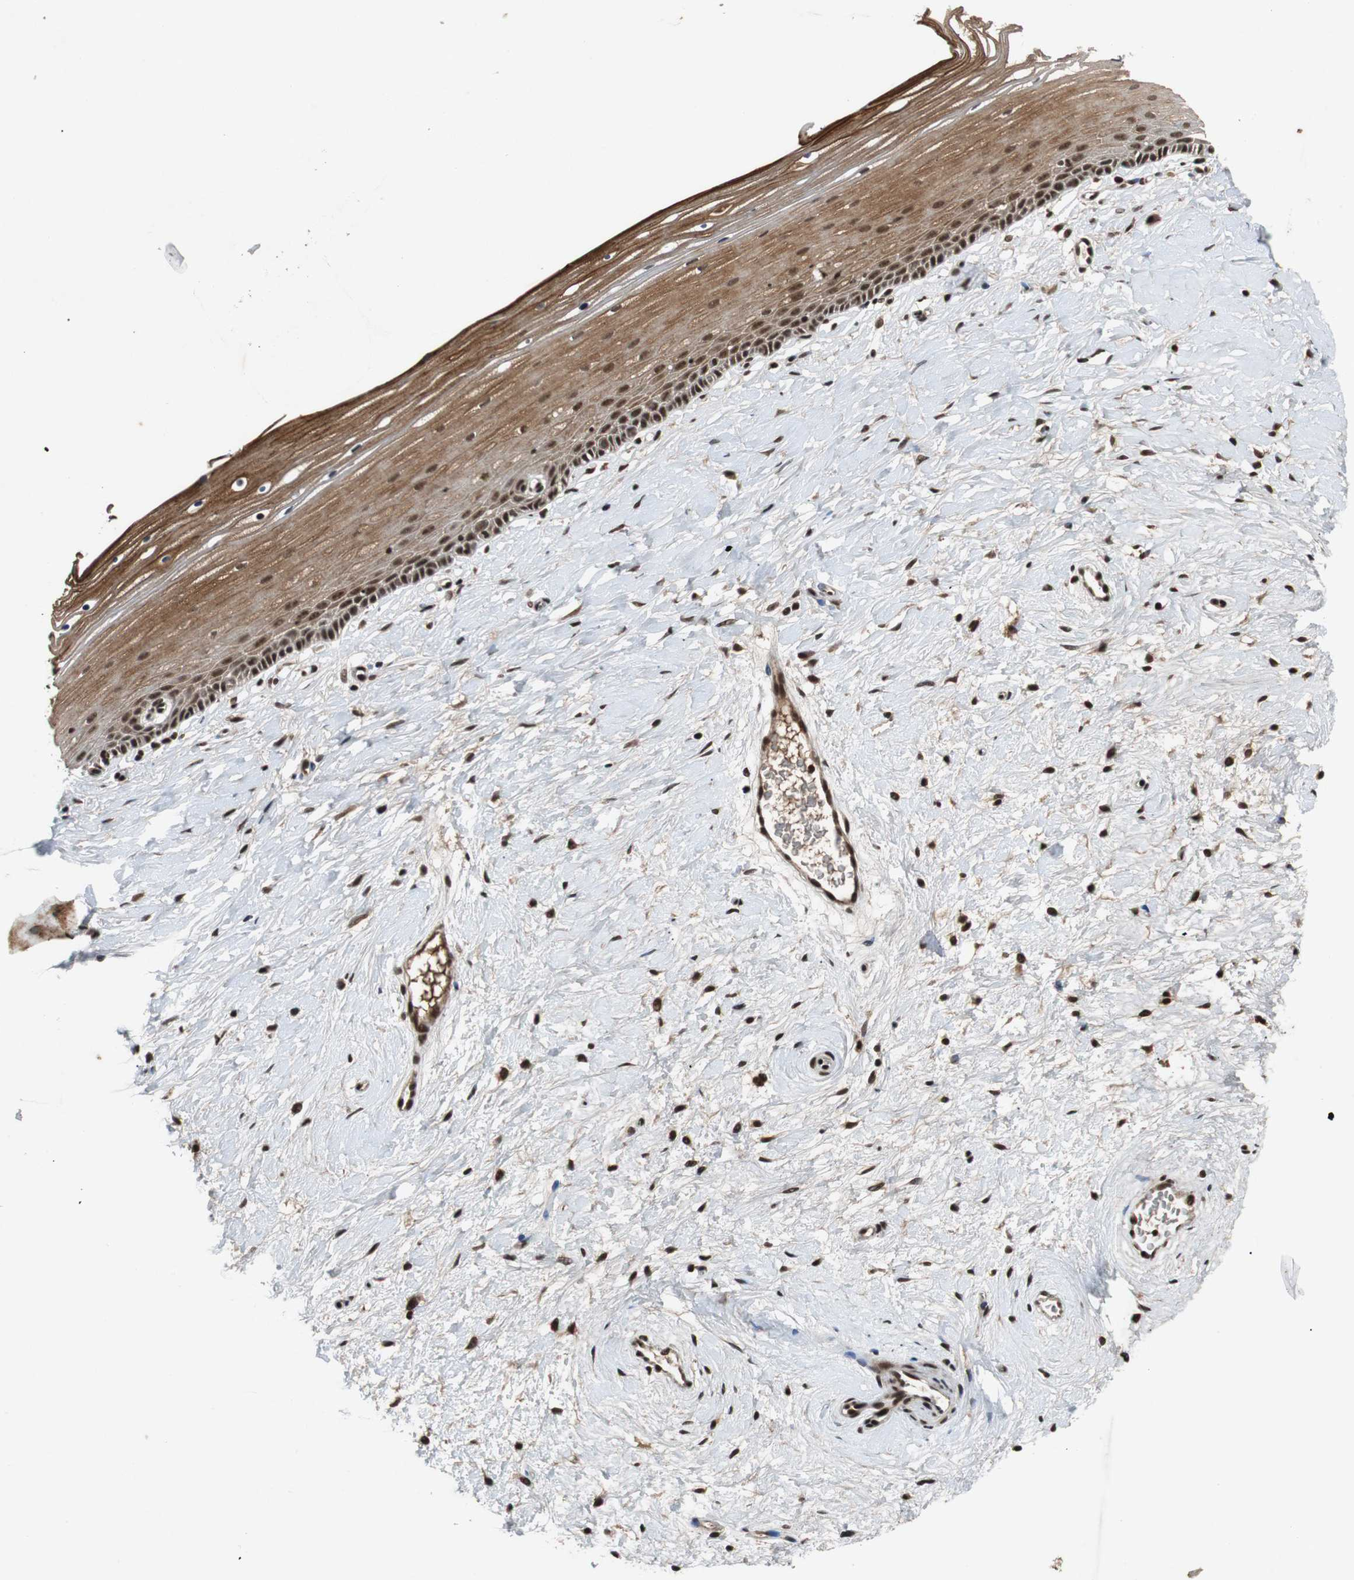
{"staining": {"intensity": "strong", "quantity": ">75%", "location": "cytoplasmic/membranous,nuclear"}, "tissue": "cervix", "cell_type": "Glandular cells", "image_type": "normal", "snomed": [{"axis": "morphology", "description": "Normal tissue, NOS"}, {"axis": "topography", "description": "Cervix"}], "caption": "Cervix stained for a protein (brown) displays strong cytoplasmic/membranous,nuclear positive expression in approximately >75% of glandular cells.", "gene": "TAF5", "patient": {"sex": "female", "age": 39}}